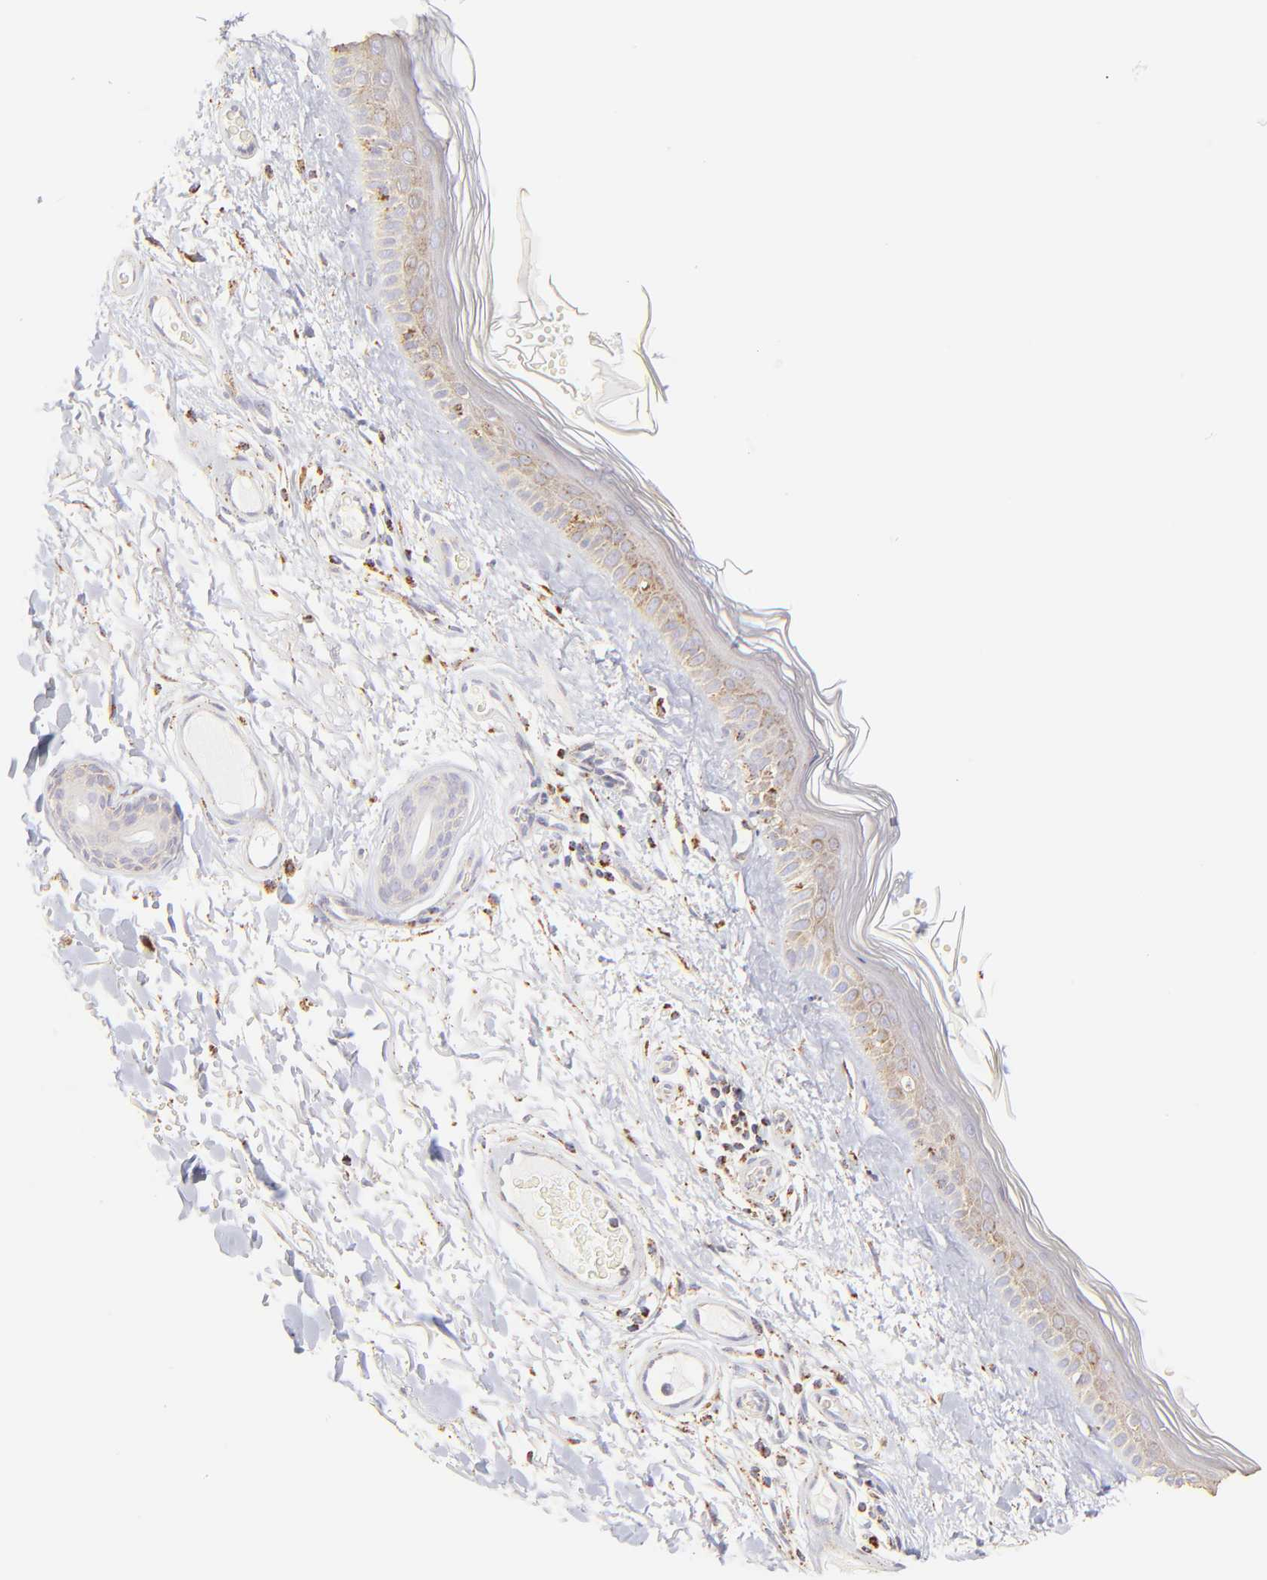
{"staining": {"intensity": "moderate", "quantity": "25%-75%", "location": "cytoplasmic/membranous"}, "tissue": "skin", "cell_type": "Fibroblasts", "image_type": "normal", "snomed": [{"axis": "morphology", "description": "Normal tissue, NOS"}, {"axis": "topography", "description": "Skin"}], "caption": "Skin stained with DAB (3,3'-diaminobenzidine) immunohistochemistry shows medium levels of moderate cytoplasmic/membranous expression in about 25%-75% of fibroblasts. (IHC, brightfield microscopy, high magnification).", "gene": "ECH1", "patient": {"sex": "male", "age": 63}}